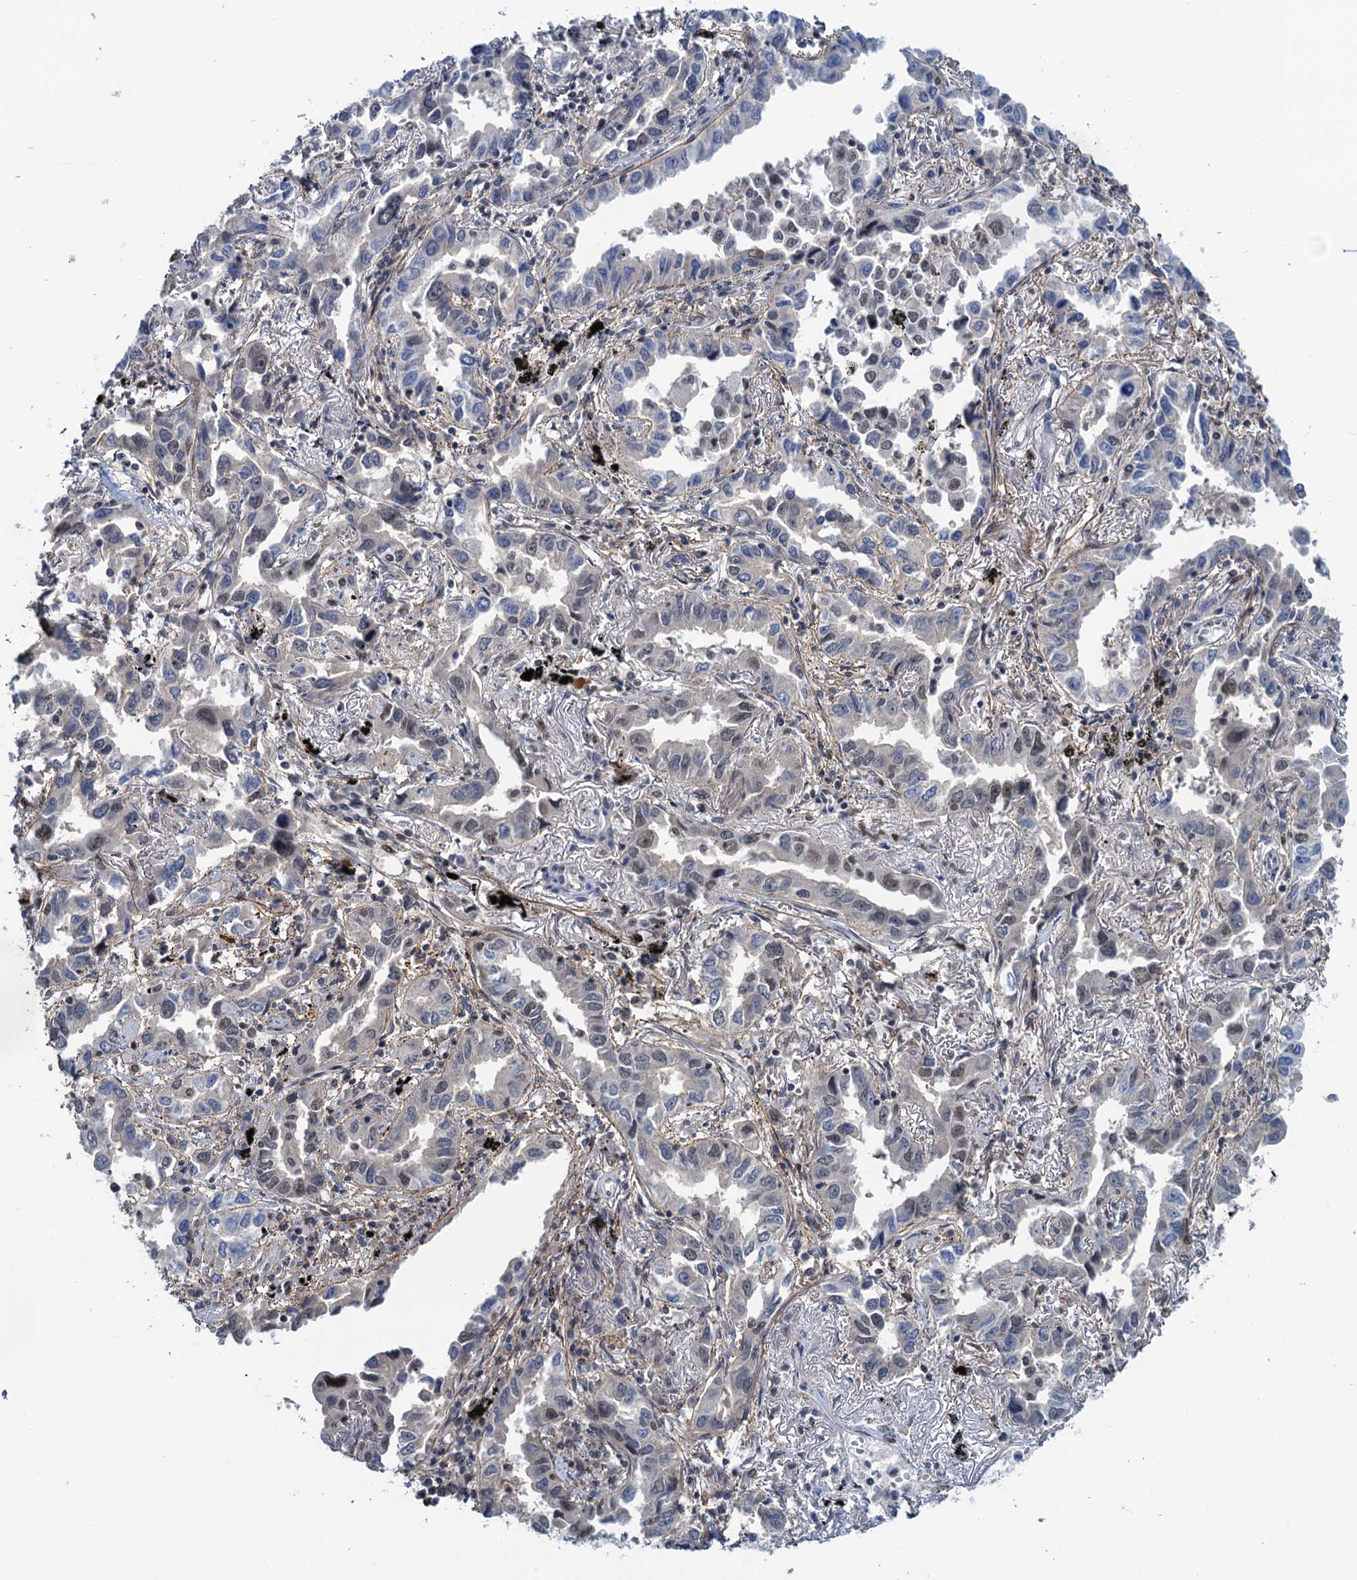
{"staining": {"intensity": "weak", "quantity": "<25%", "location": "nuclear"}, "tissue": "lung cancer", "cell_type": "Tumor cells", "image_type": "cancer", "snomed": [{"axis": "morphology", "description": "Adenocarcinoma, NOS"}, {"axis": "topography", "description": "Lung"}], "caption": "The IHC histopathology image has no significant expression in tumor cells of lung cancer (adenocarcinoma) tissue.", "gene": "SAE1", "patient": {"sex": "male", "age": 67}}